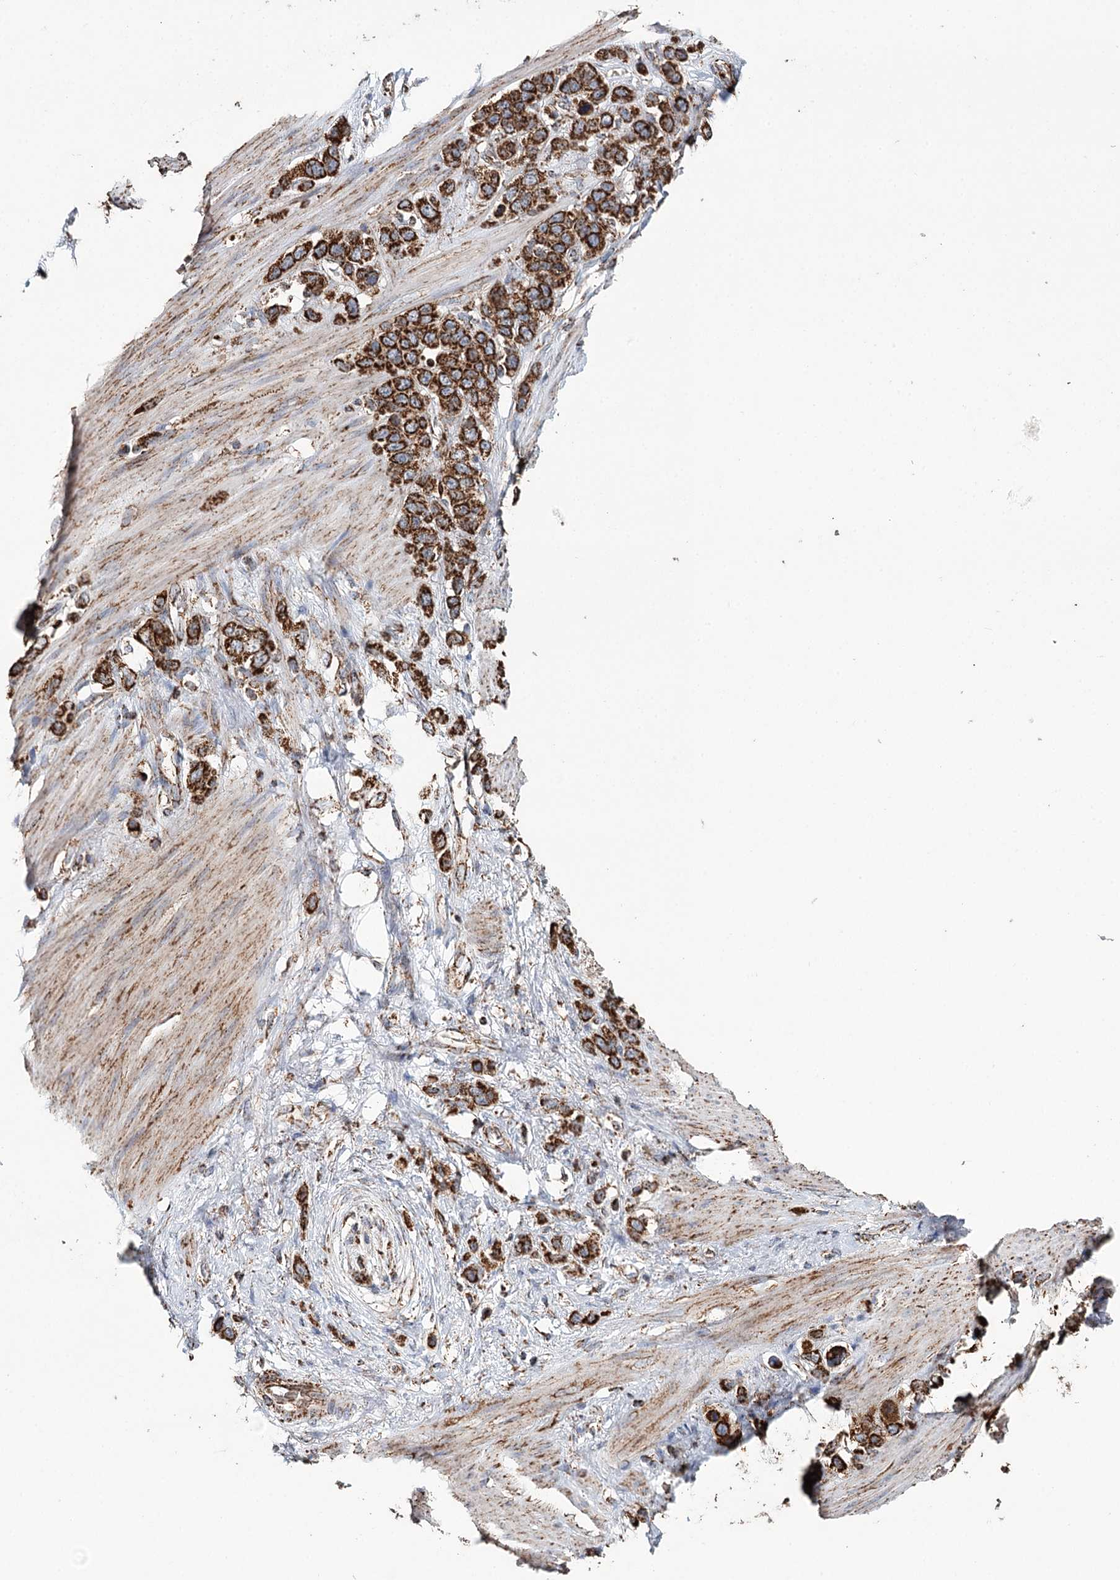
{"staining": {"intensity": "strong", "quantity": ">75%", "location": "cytoplasmic/membranous"}, "tissue": "stomach cancer", "cell_type": "Tumor cells", "image_type": "cancer", "snomed": [{"axis": "morphology", "description": "Adenocarcinoma, NOS"}, {"axis": "morphology", "description": "Adenocarcinoma, High grade"}, {"axis": "topography", "description": "Stomach, upper"}, {"axis": "topography", "description": "Stomach, lower"}], "caption": "There is high levels of strong cytoplasmic/membranous staining in tumor cells of adenocarcinoma (high-grade) (stomach), as demonstrated by immunohistochemical staining (brown color).", "gene": "APH1A", "patient": {"sex": "female", "age": 65}}